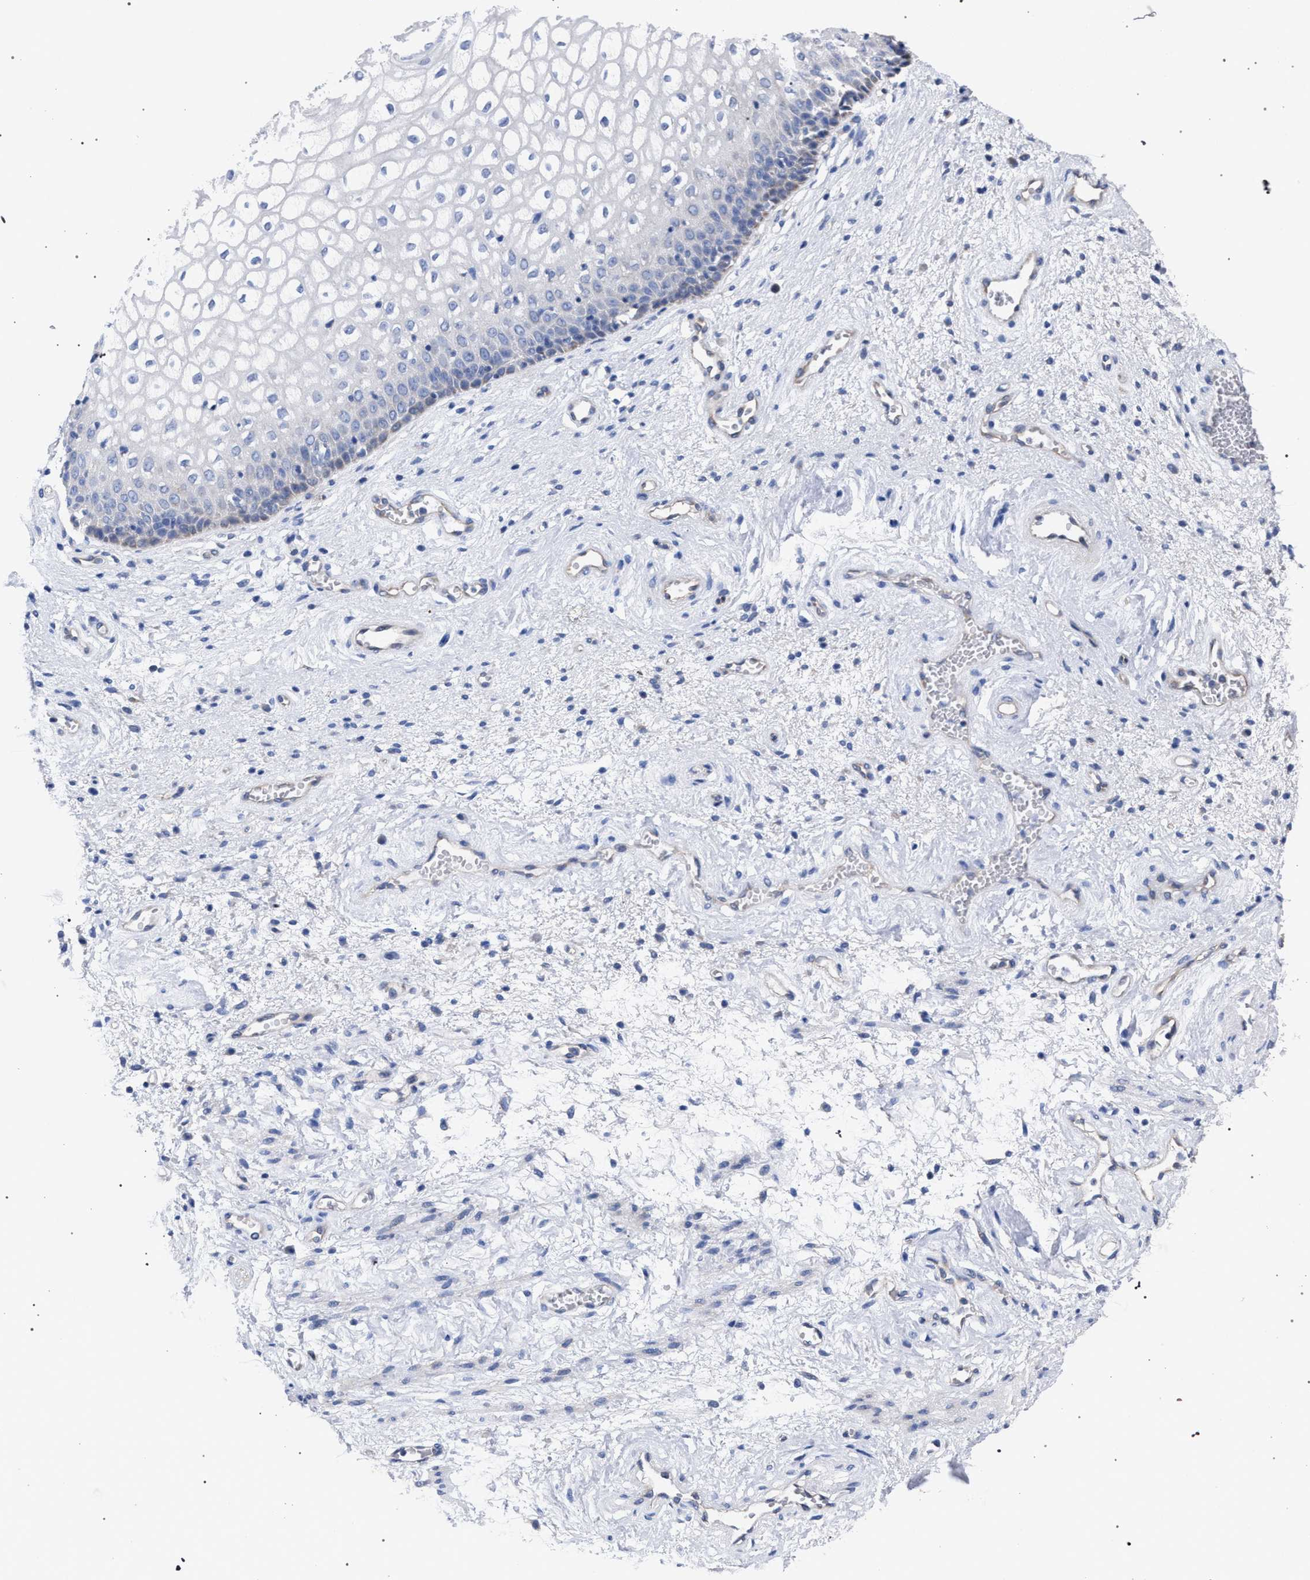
{"staining": {"intensity": "weak", "quantity": "<25%", "location": "cytoplasmic/membranous"}, "tissue": "vagina", "cell_type": "Squamous epithelial cells", "image_type": "normal", "snomed": [{"axis": "morphology", "description": "Normal tissue, NOS"}, {"axis": "topography", "description": "Vagina"}], "caption": "Squamous epithelial cells show no significant expression in normal vagina. (DAB IHC visualized using brightfield microscopy, high magnification).", "gene": "GMPR", "patient": {"sex": "female", "age": 34}}